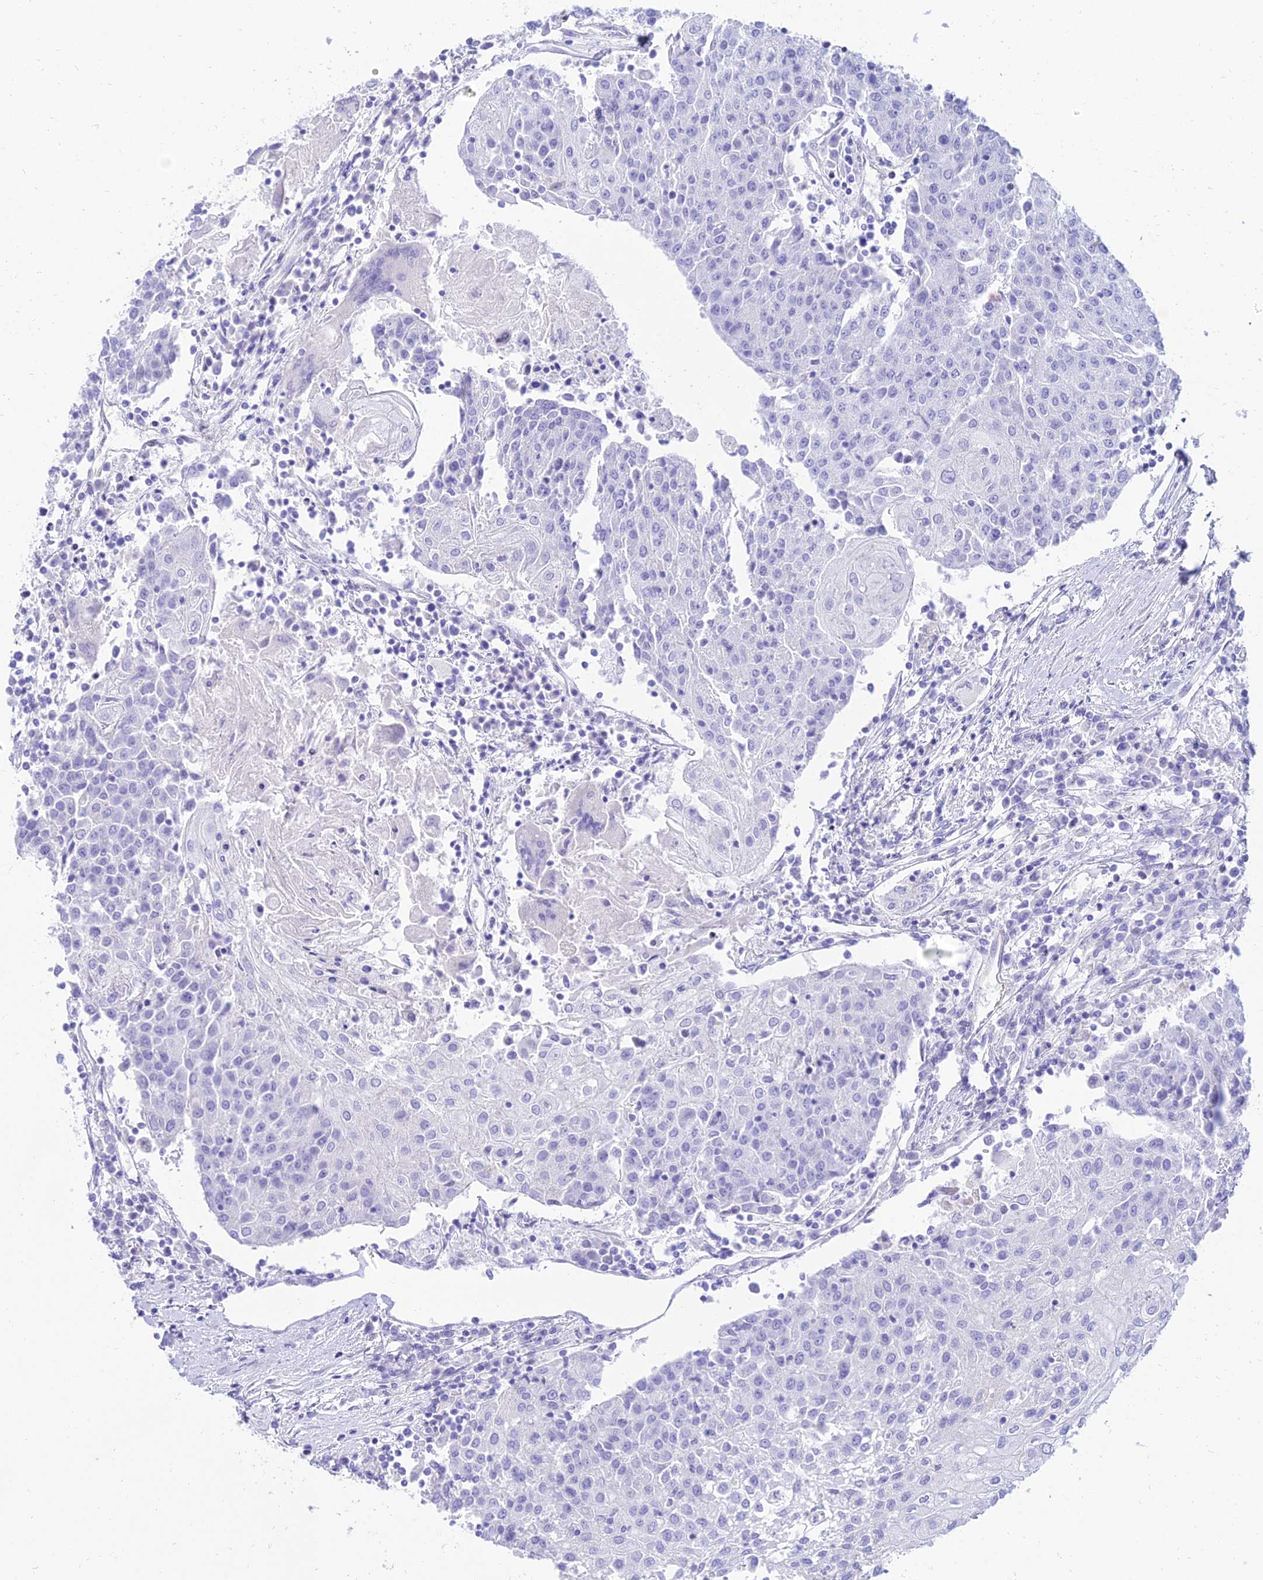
{"staining": {"intensity": "negative", "quantity": "none", "location": "none"}, "tissue": "urothelial cancer", "cell_type": "Tumor cells", "image_type": "cancer", "snomed": [{"axis": "morphology", "description": "Urothelial carcinoma, High grade"}, {"axis": "topography", "description": "Urinary bladder"}], "caption": "DAB (3,3'-diaminobenzidine) immunohistochemical staining of urothelial cancer exhibits no significant expression in tumor cells.", "gene": "TAC3", "patient": {"sex": "female", "age": 85}}